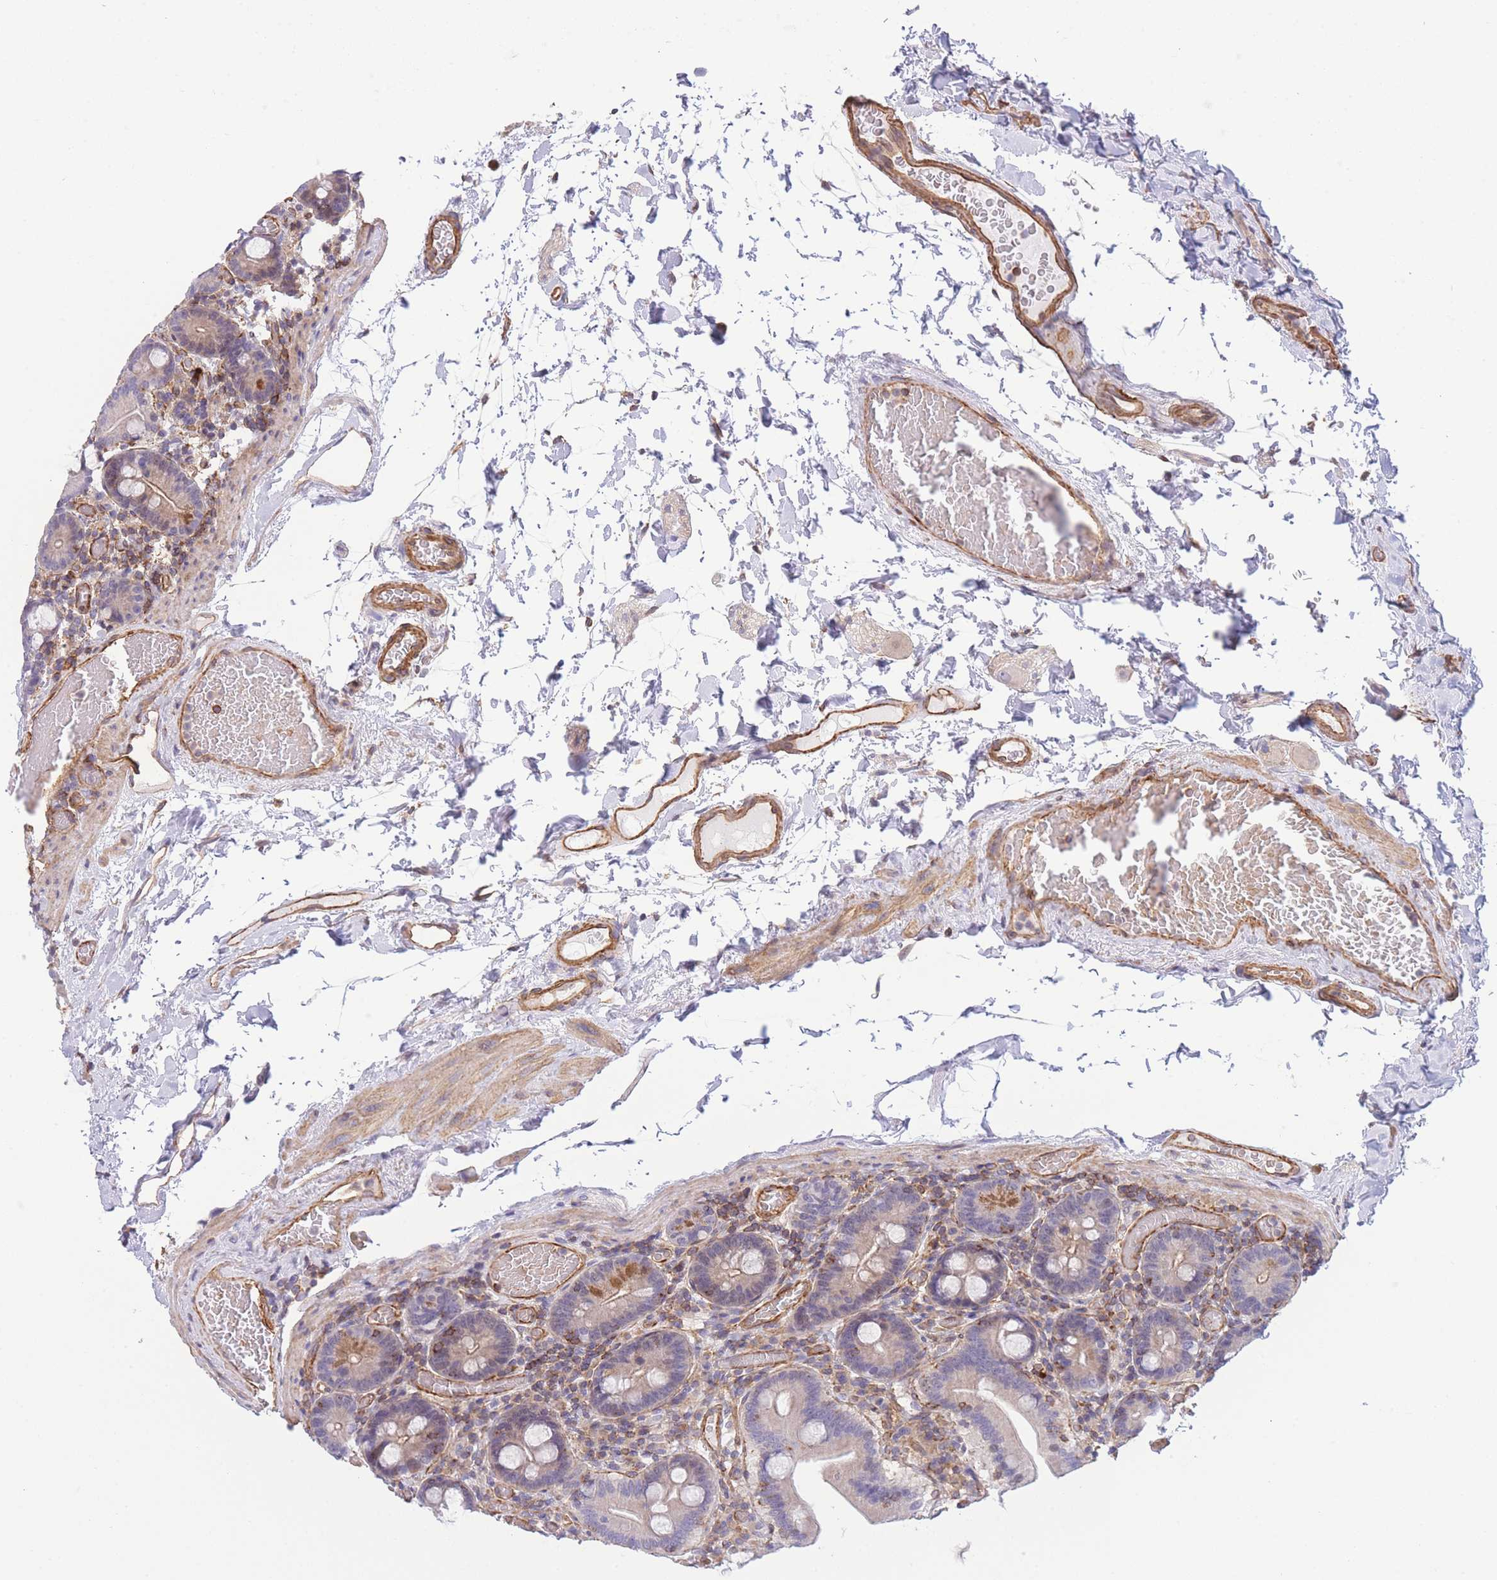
{"staining": {"intensity": "strong", "quantity": "<25%", "location": "cytoplasmic/membranous"}, "tissue": "duodenum", "cell_type": "Glandular cells", "image_type": "normal", "snomed": [{"axis": "morphology", "description": "Normal tissue, NOS"}, {"axis": "topography", "description": "Duodenum"}], "caption": "Protein expression analysis of benign duodenum reveals strong cytoplasmic/membranous staining in approximately <25% of glandular cells. Using DAB (3,3'-diaminobenzidine) (brown) and hematoxylin (blue) stains, captured at high magnification using brightfield microscopy.", "gene": "CDC25B", "patient": {"sex": "male", "age": 55}}